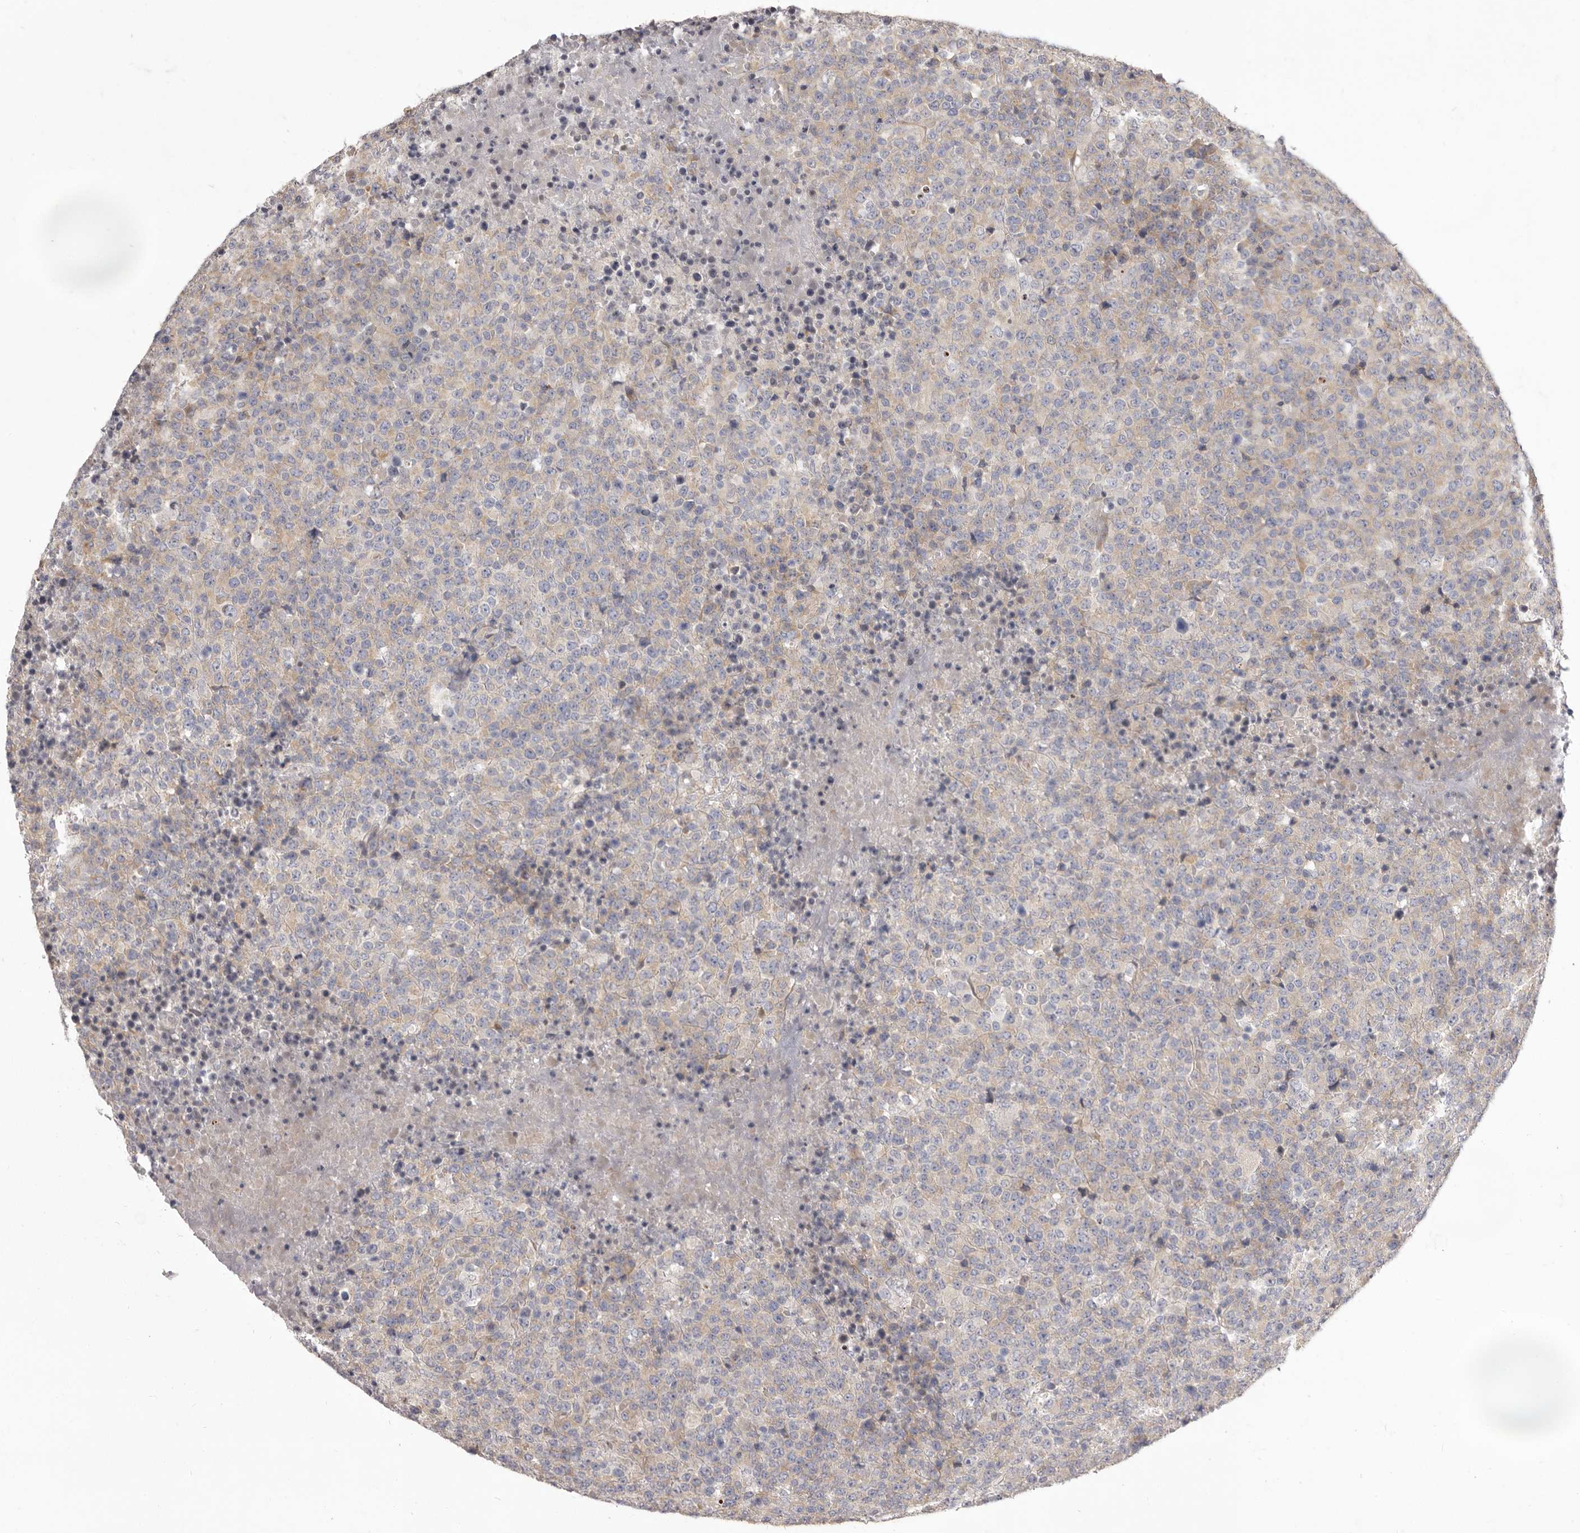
{"staining": {"intensity": "negative", "quantity": "none", "location": "none"}, "tissue": "lymphoma", "cell_type": "Tumor cells", "image_type": "cancer", "snomed": [{"axis": "morphology", "description": "Malignant lymphoma, non-Hodgkin's type, High grade"}, {"axis": "topography", "description": "Lymph node"}], "caption": "Protein analysis of lymphoma demonstrates no significant staining in tumor cells. The staining is performed using DAB (3,3'-diaminobenzidine) brown chromogen with nuclei counter-stained in using hematoxylin.", "gene": "TBC1D8B", "patient": {"sex": "male", "age": 13}}